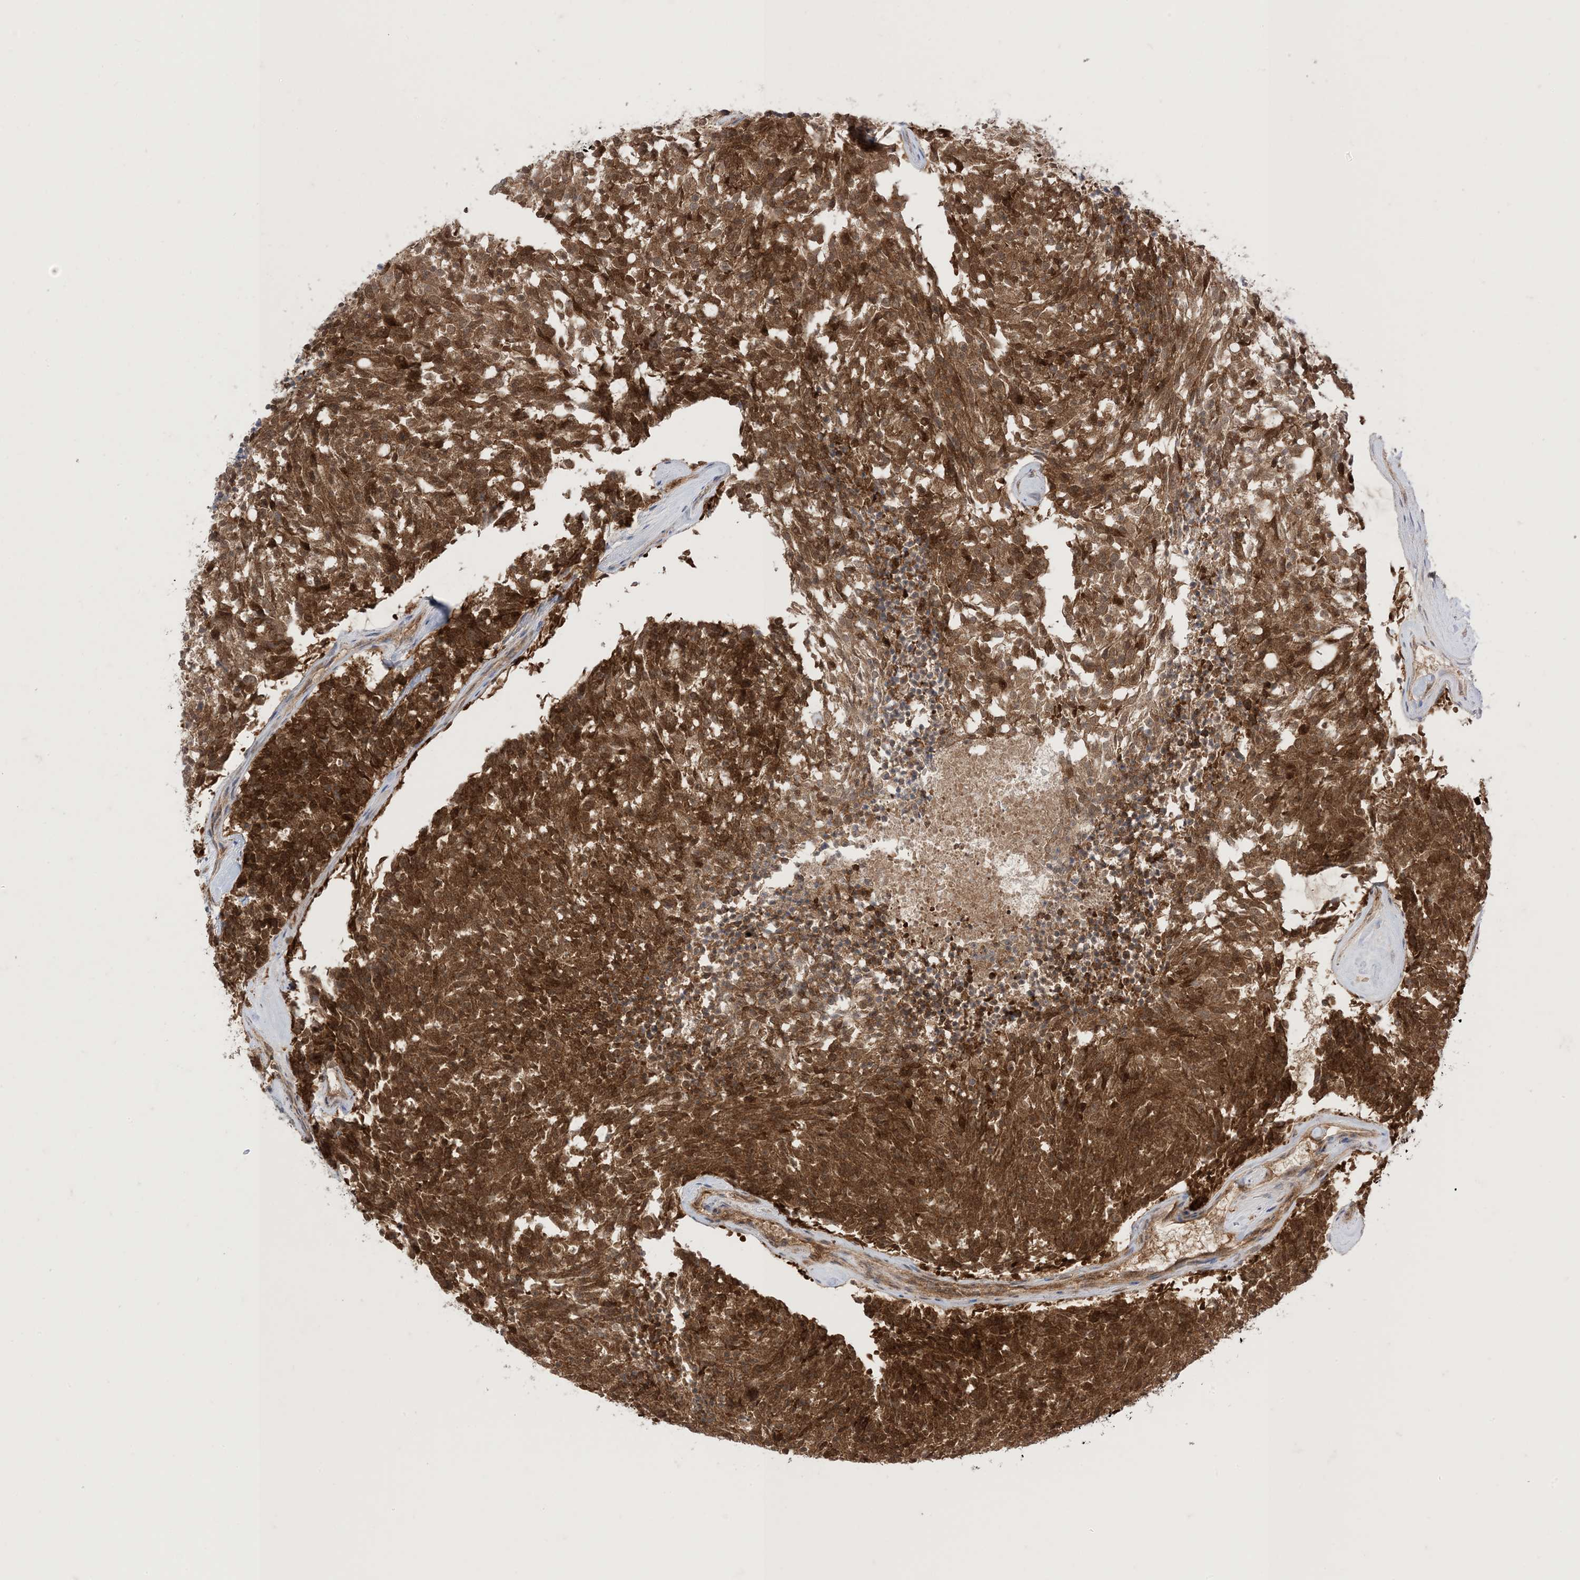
{"staining": {"intensity": "strong", "quantity": "25%-75%", "location": "cytoplasmic/membranous,nuclear"}, "tissue": "carcinoid", "cell_type": "Tumor cells", "image_type": "cancer", "snomed": [{"axis": "morphology", "description": "Carcinoid, malignant, NOS"}, {"axis": "topography", "description": "Pancreas"}], "caption": "Immunohistochemical staining of malignant carcinoid shows high levels of strong cytoplasmic/membranous and nuclear protein expression in about 25%-75% of tumor cells. The staining was performed using DAB (3,3'-diaminobenzidine), with brown indicating positive protein expression. Nuclei are stained blue with hematoxylin.", "gene": "PTPA", "patient": {"sex": "female", "age": 54}}